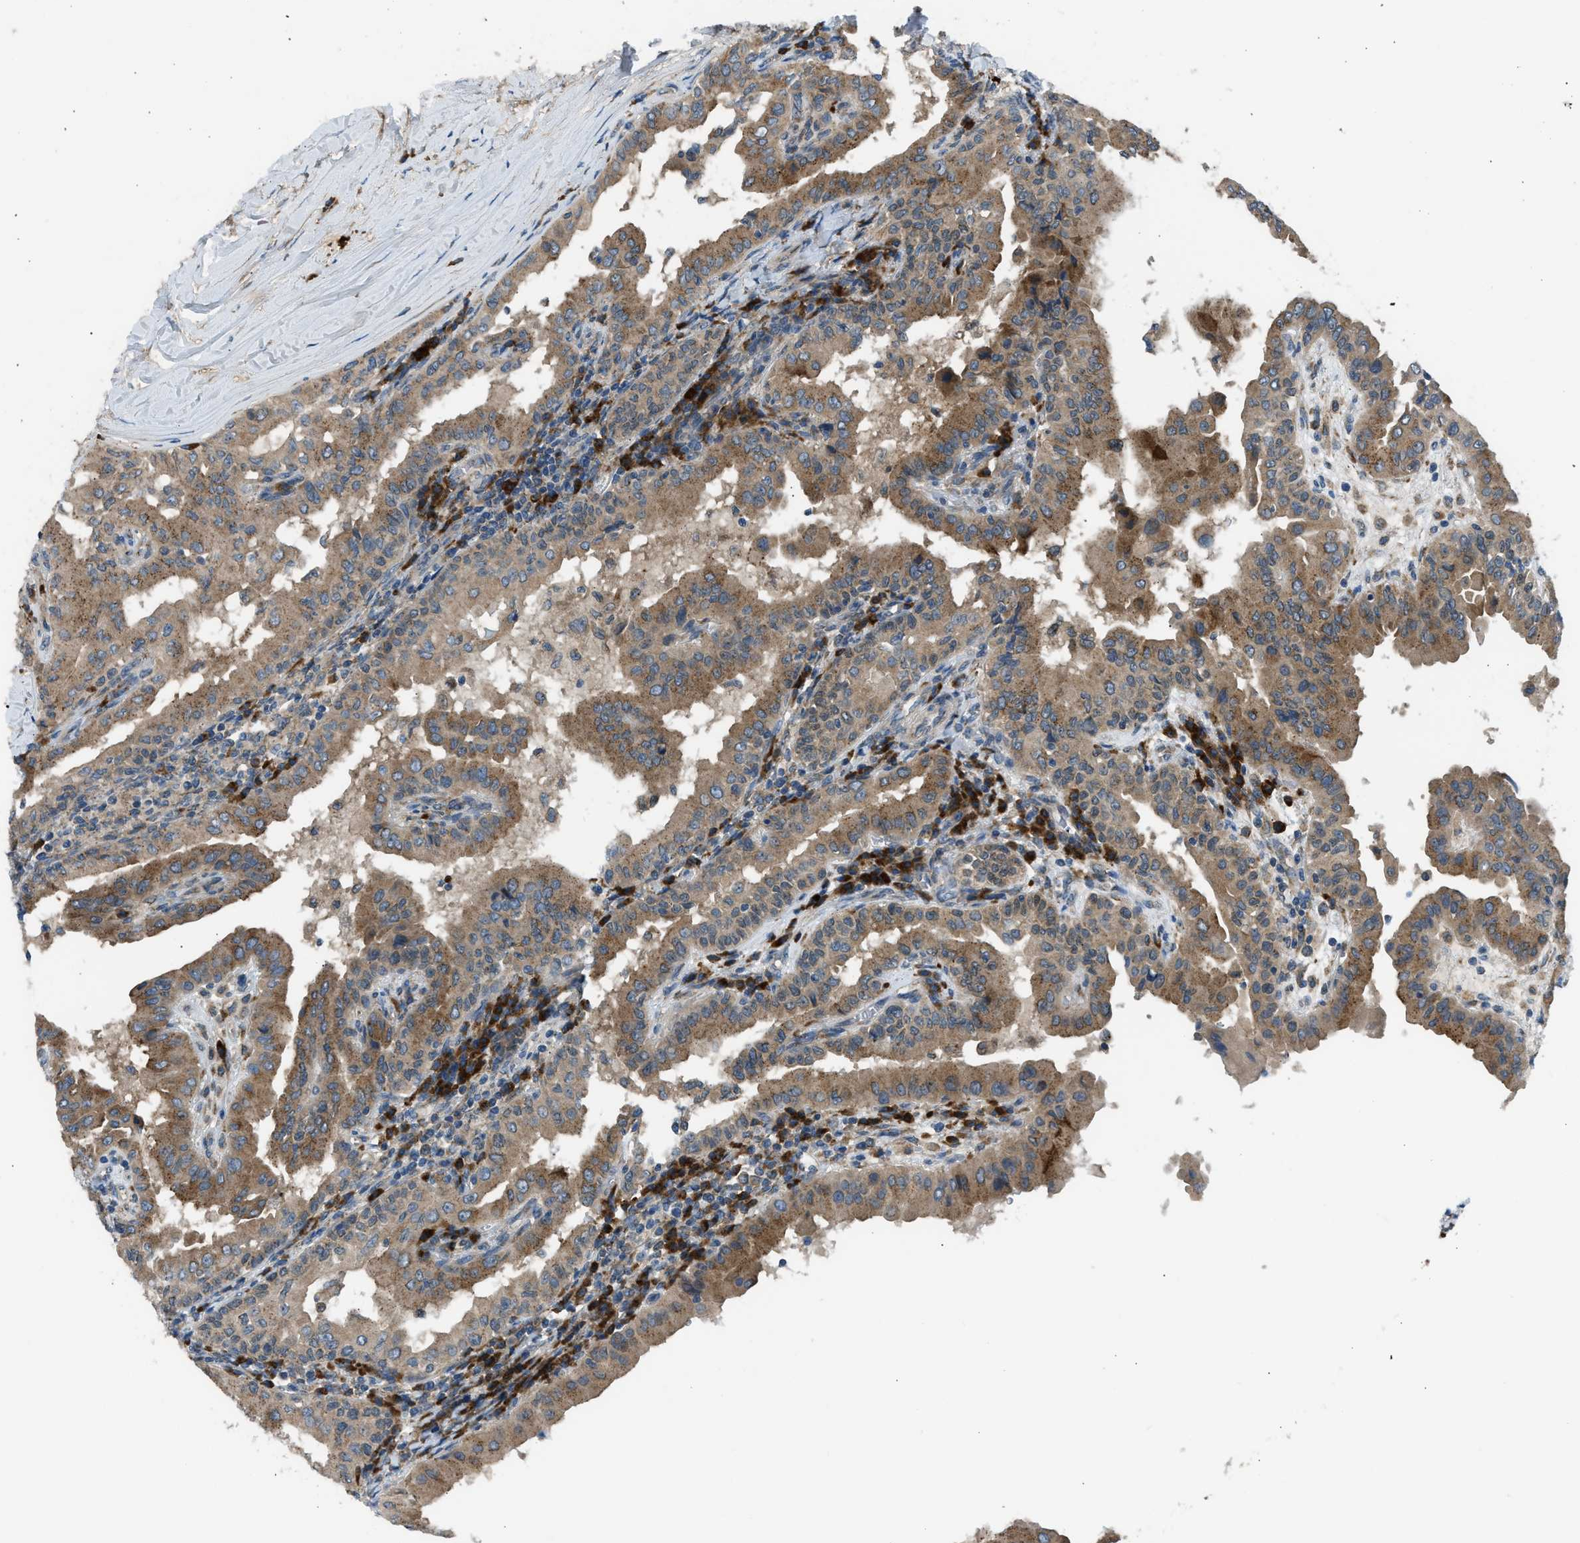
{"staining": {"intensity": "moderate", "quantity": ">75%", "location": "cytoplasmic/membranous"}, "tissue": "thyroid cancer", "cell_type": "Tumor cells", "image_type": "cancer", "snomed": [{"axis": "morphology", "description": "Papillary adenocarcinoma, NOS"}, {"axis": "topography", "description": "Thyroid gland"}], "caption": "Papillary adenocarcinoma (thyroid) tissue exhibits moderate cytoplasmic/membranous expression in about >75% of tumor cells, visualized by immunohistochemistry. (DAB (3,3'-diaminobenzidine) IHC, brown staining for protein, blue staining for nuclei).", "gene": "EDARADD", "patient": {"sex": "male", "age": 33}}